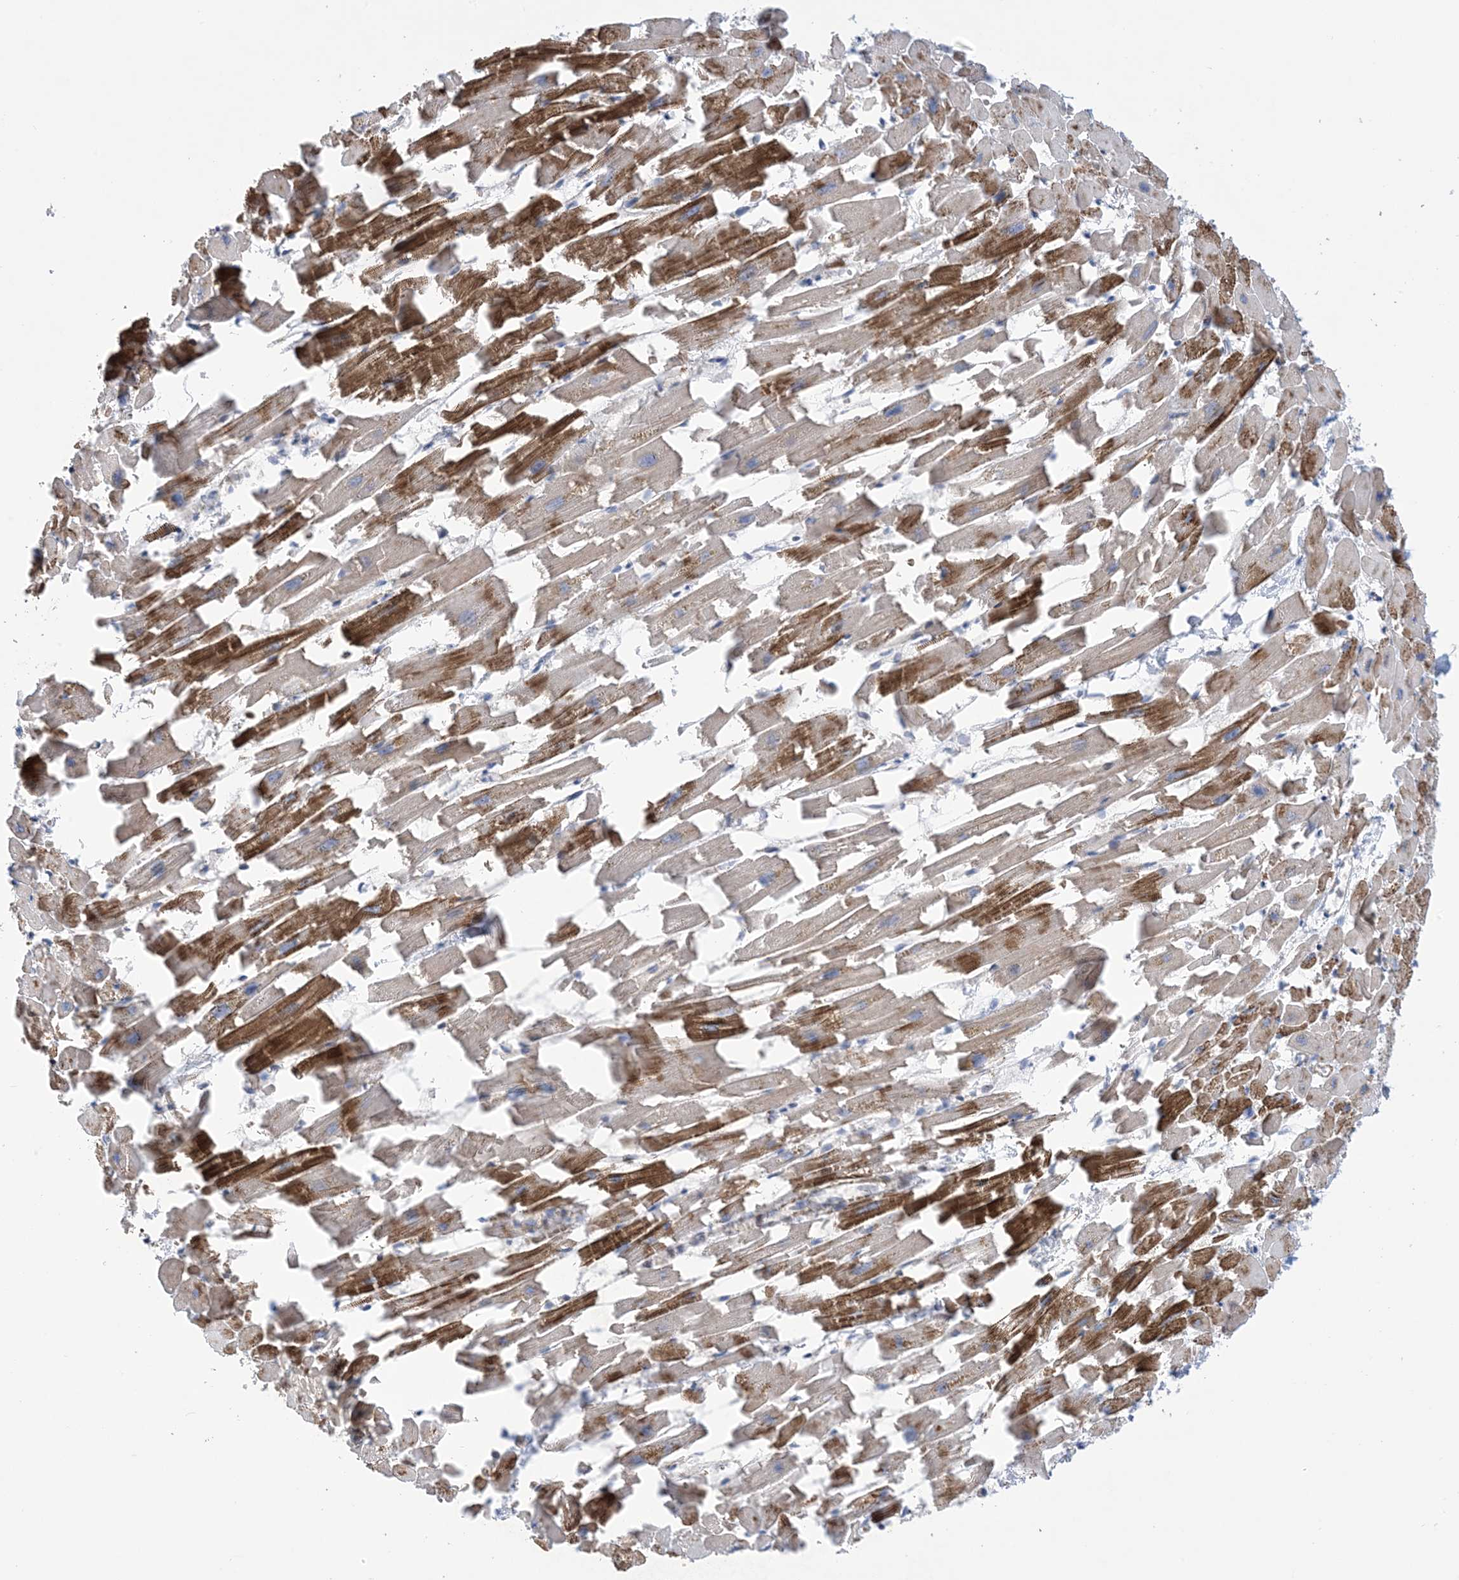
{"staining": {"intensity": "moderate", "quantity": ">75%", "location": "cytoplasmic/membranous"}, "tissue": "heart muscle", "cell_type": "Cardiomyocytes", "image_type": "normal", "snomed": [{"axis": "morphology", "description": "Normal tissue, NOS"}, {"axis": "topography", "description": "Heart"}], "caption": "Heart muscle stained with DAB (3,3'-diaminobenzidine) IHC shows medium levels of moderate cytoplasmic/membranous expression in about >75% of cardiomyocytes.", "gene": "ZNF8", "patient": {"sex": "female", "age": 64}}